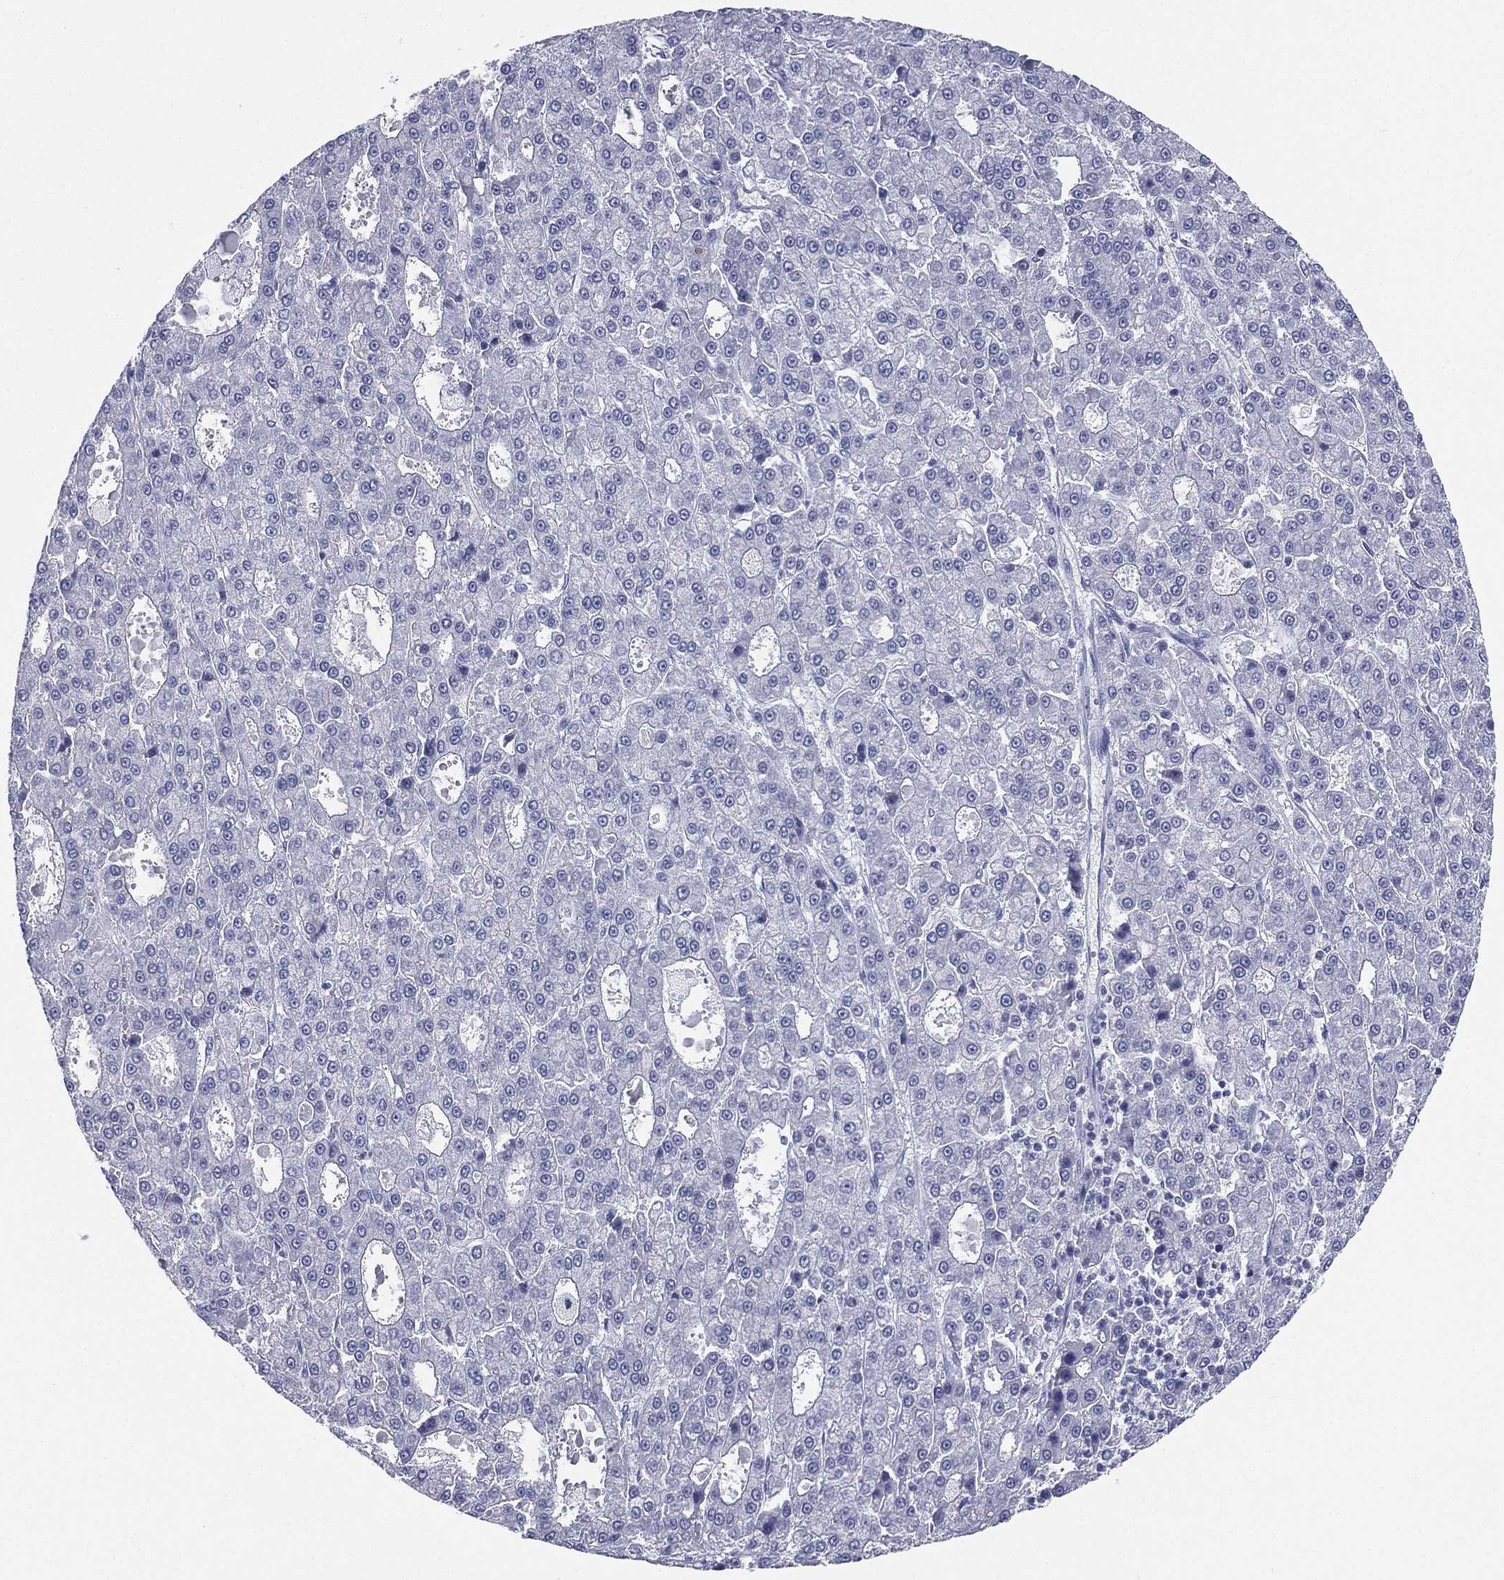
{"staining": {"intensity": "negative", "quantity": "none", "location": "none"}, "tissue": "liver cancer", "cell_type": "Tumor cells", "image_type": "cancer", "snomed": [{"axis": "morphology", "description": "Carcinoma, Hepatocellular, NOS"}, {"axis": "topography", "description": "Liver"}], "caption": "Immunohistochemistry (IHC) of liver cancer displays no positivity in tumor cells.", "gene": "CD22", "patient": {"sex": "male", "age": 70}}